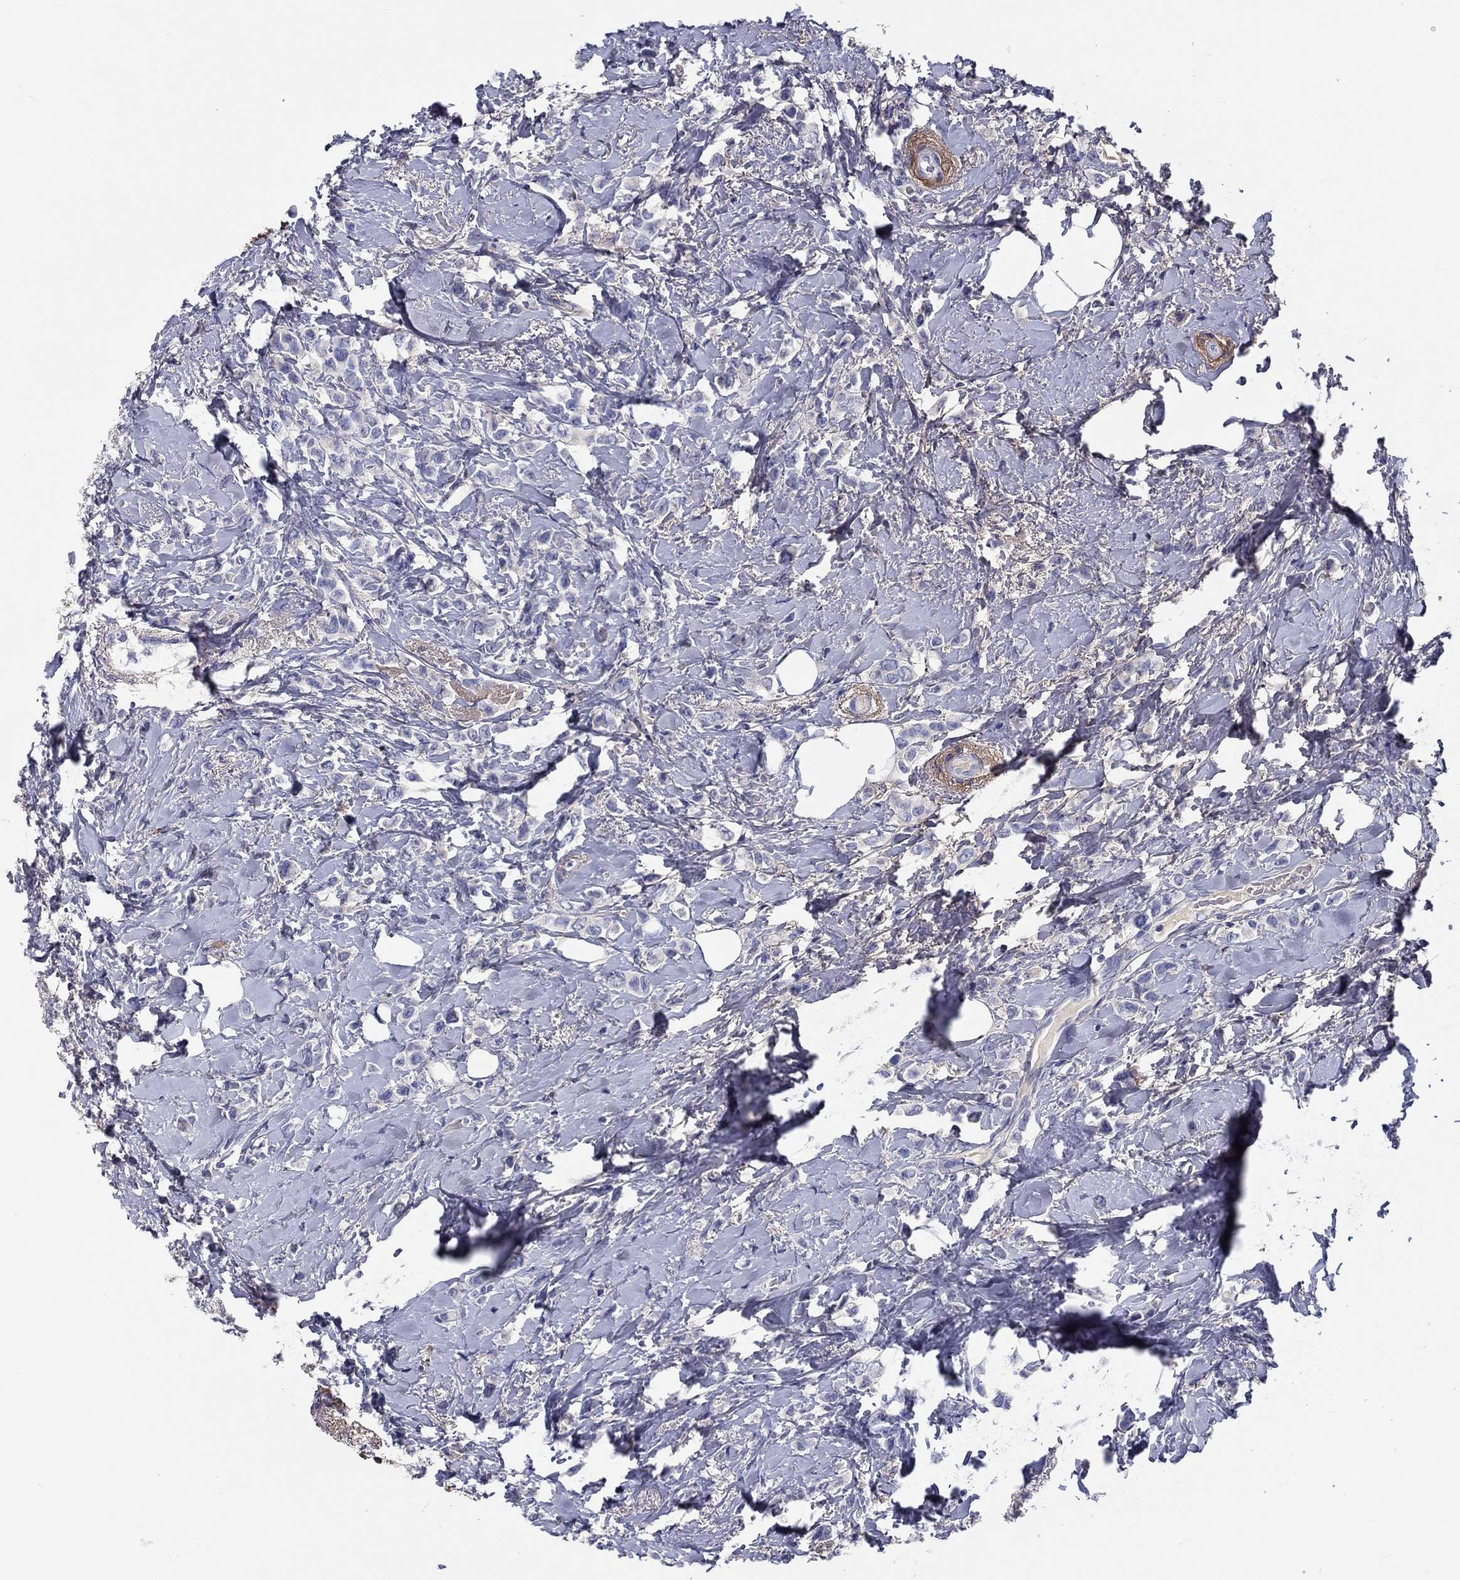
{"staining": {"intensity": "negative", "quantity": "none", "location": "none"}, "tissue": "breast cancer", "cell_type": "Tumor cells", "image_type": "cancer", "snomed": [{"axis": "morphology", "description": "Lobular carcinoma"}, {"axis": "topography", "description": "Breast"}], "caption": "Immunohistochemistry (IHC) image of neoplastic tissue: breast cancer (lobular carcinoma) stained with DAB (3,3'-diaminobenzidine) reveals no significant protein expression in tumor cells.", "gene": "TGFBI", "patient": {"sex": "female", "age": 66}}